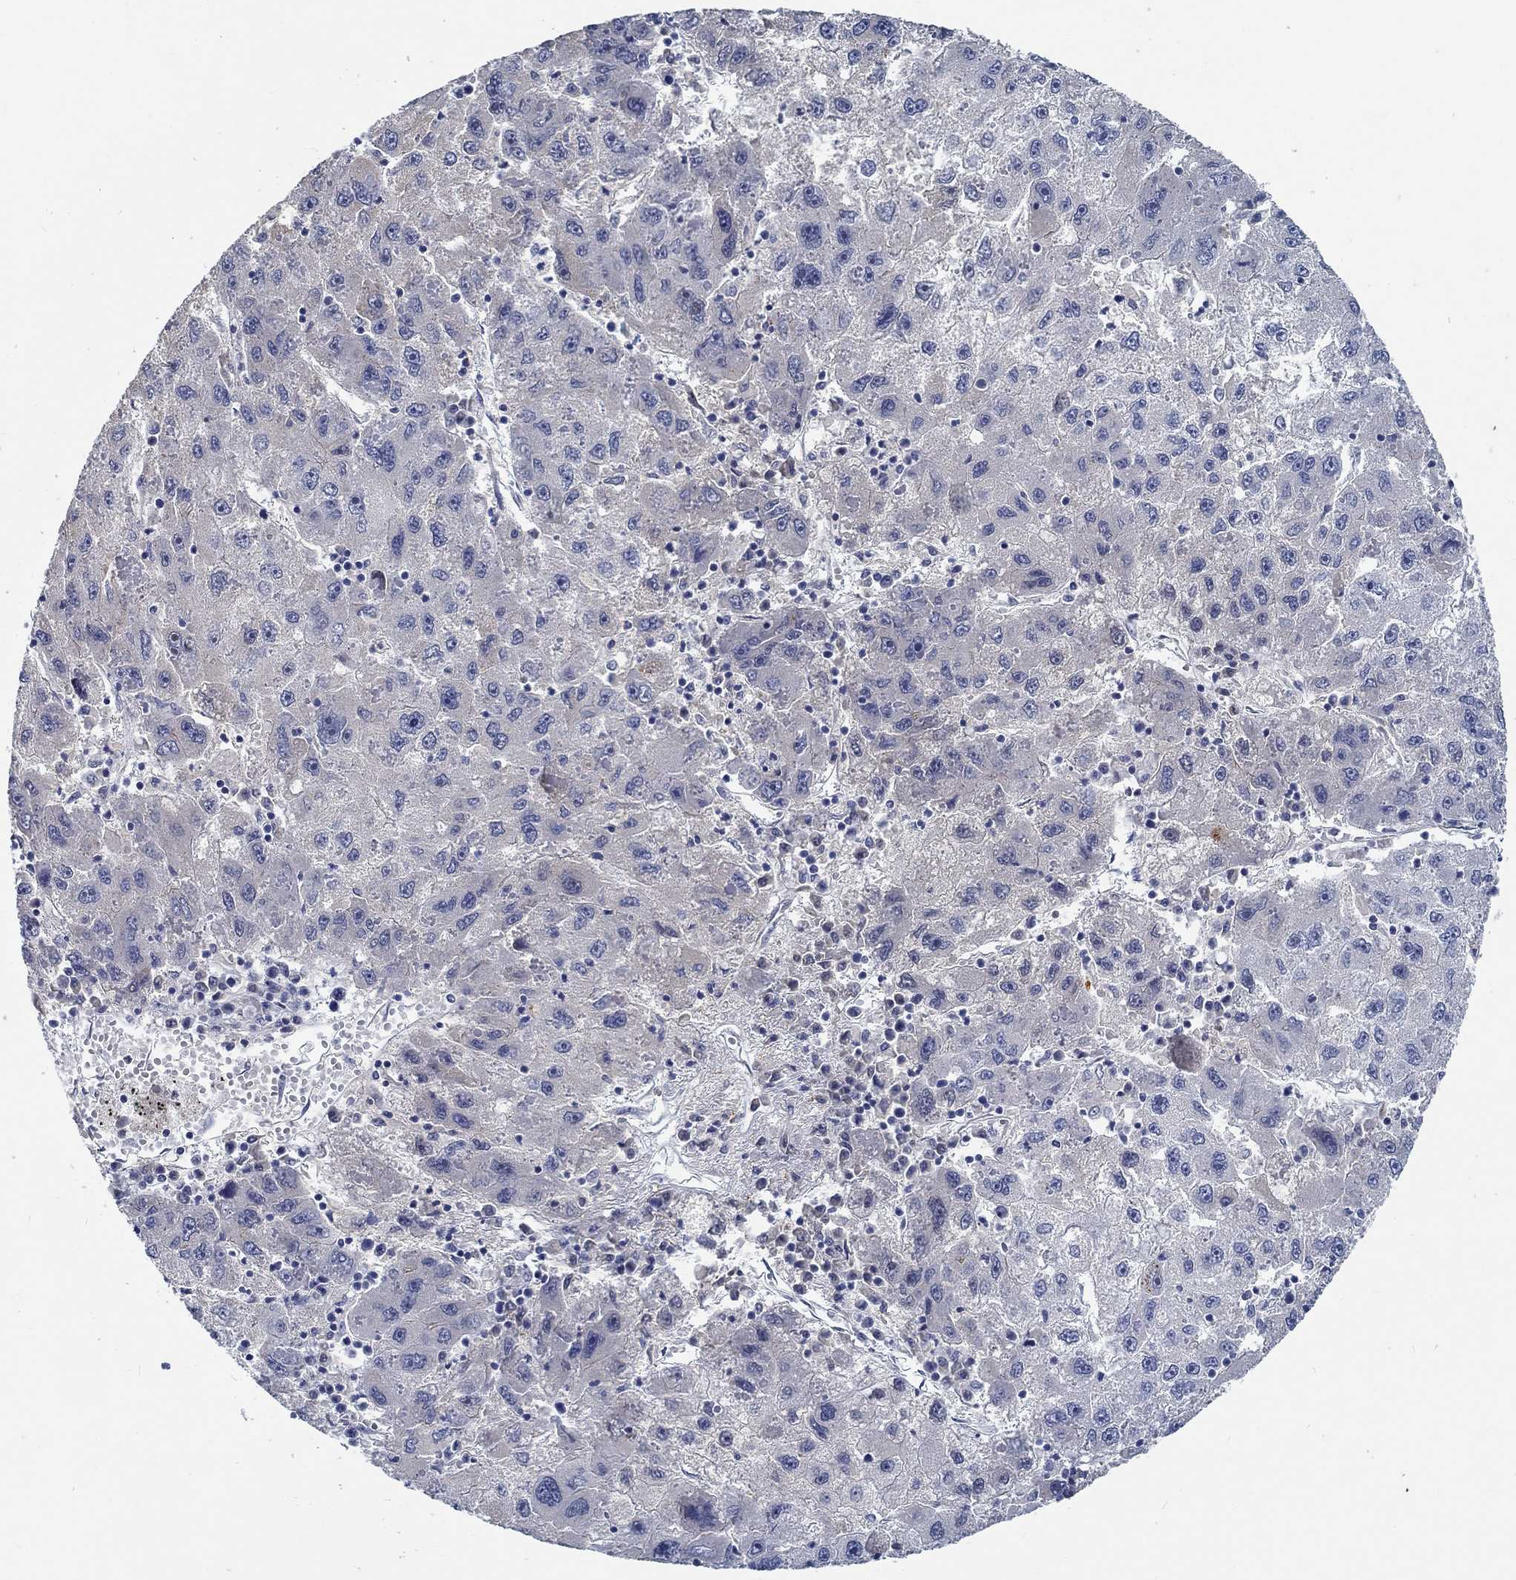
{"staining": {"intensity": "negative", "quantity": "none", "location": "none"}, "tissue": "liver cancer", "cell_type": "Tumor cells", "image_type": "cancer", "snomed": [{"axis": "morphology", "description": "Carcinoma, Hepatocellular, NOS"}, {"axis": "topography", "description": "Liver"}], "caption": "High magnification brightfield microscopy of liver cancer (hepatocellular carcinoma) stained with DAB (brown) and counterstained with hematoxylin (blue): tumor cells show no significant positivity.", "gene": "MYBPC1", "patient": {"sex": "male", "age": 75}}